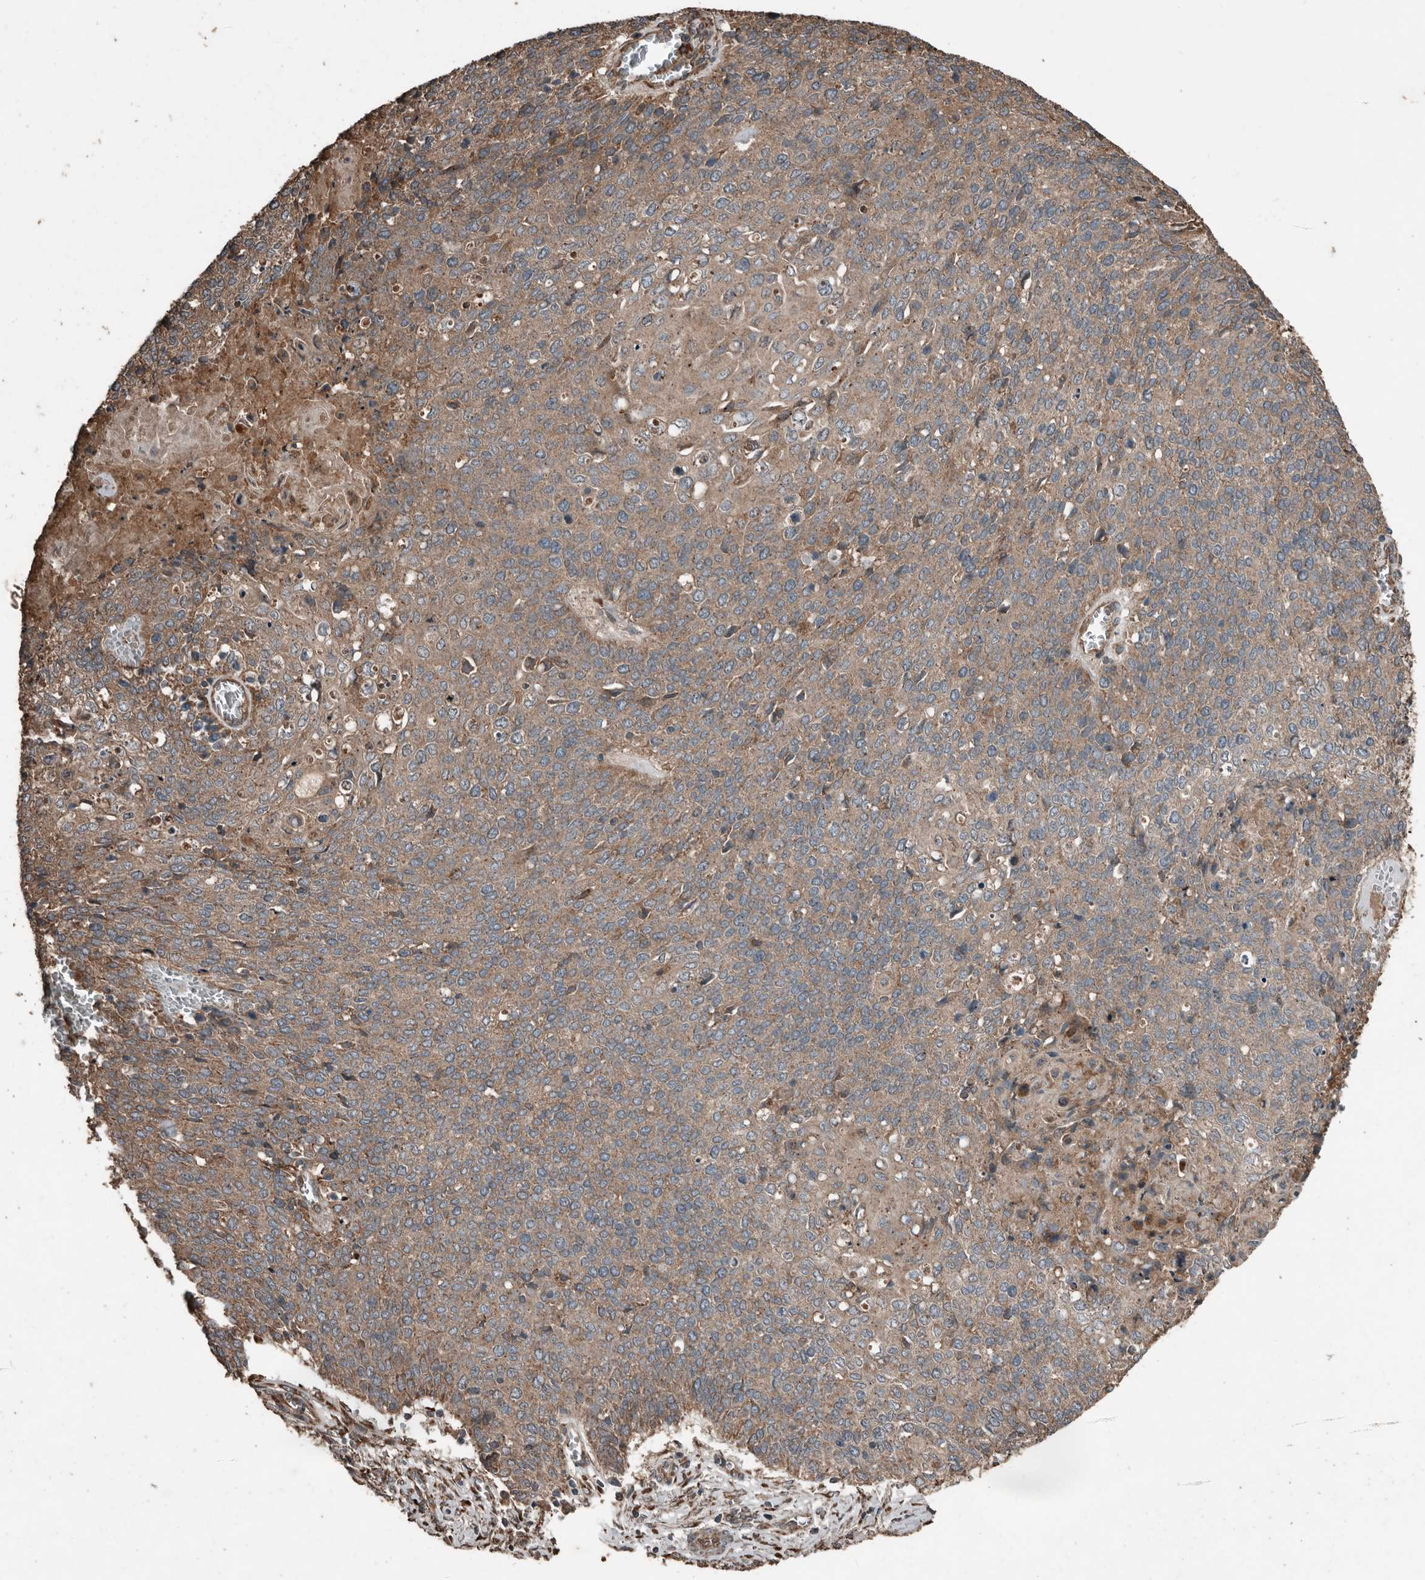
{"staining": {"intensity": "weak", "quantity": ">75%", "location": "cytoplasmic/membranous"}, "tissue": "cervical cancer", "cell_type": "Tumor cells", "image_type": "cancer", "snomed": [{"axis": "morphology", "description": "Squamous cell carcinoma, NOS"}, {"axis": "topography", "description": "Cervix"}], "caption": "Cervical cancer (squamous cell carcinoma) stained with a protein marker demonstrates weak staining in tumor cells.", "gene": "RNF207", "patient": {"sex": "female", "age": 39}}